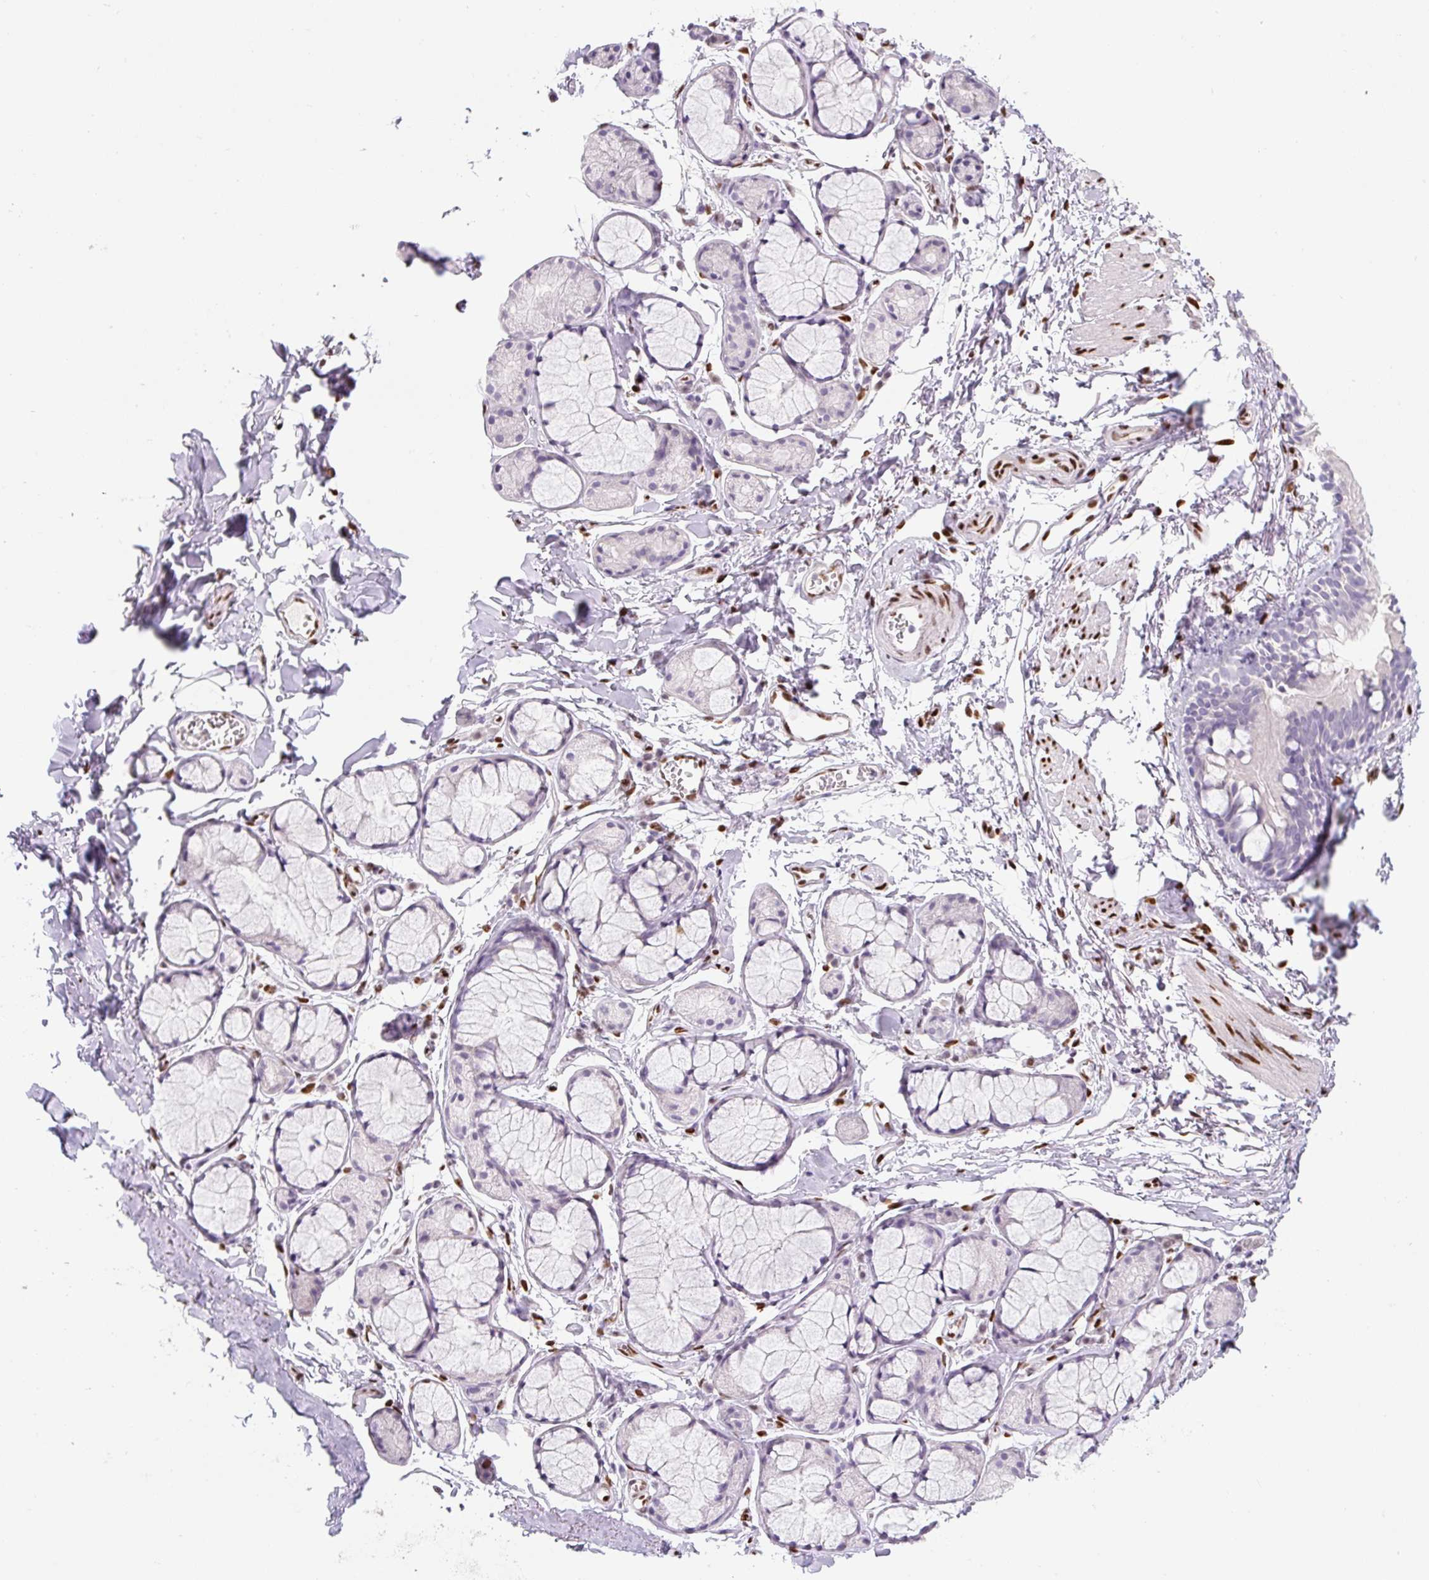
{"staining": {"intensity": "strong", "quantity": "<25%", "location": "nuclear"}, "tissue": "soft tissue", "cell_type": "Fibroblasts", "image_type": "normal", "snomed": [{"axis": "morphology", "description": "Normal tissue, NOS"}, {"axis": "topography", "description": "Cartilage tissue"}, {"axis": "topography", "description": "Bronchus"}, {"axis": "topography", "description": "Peripheral nerve tissue"}], "caption": "Soft tissue stained with IHC demonstrates strong nuclear staining in about <25% of fibroblasts. (DAB (3,3'-diaminobenzidine) = brown stain, brightfield microscopy at high magnification).", "gene": "ZEB1", "patient": {"sex": "female", "age": 59}}